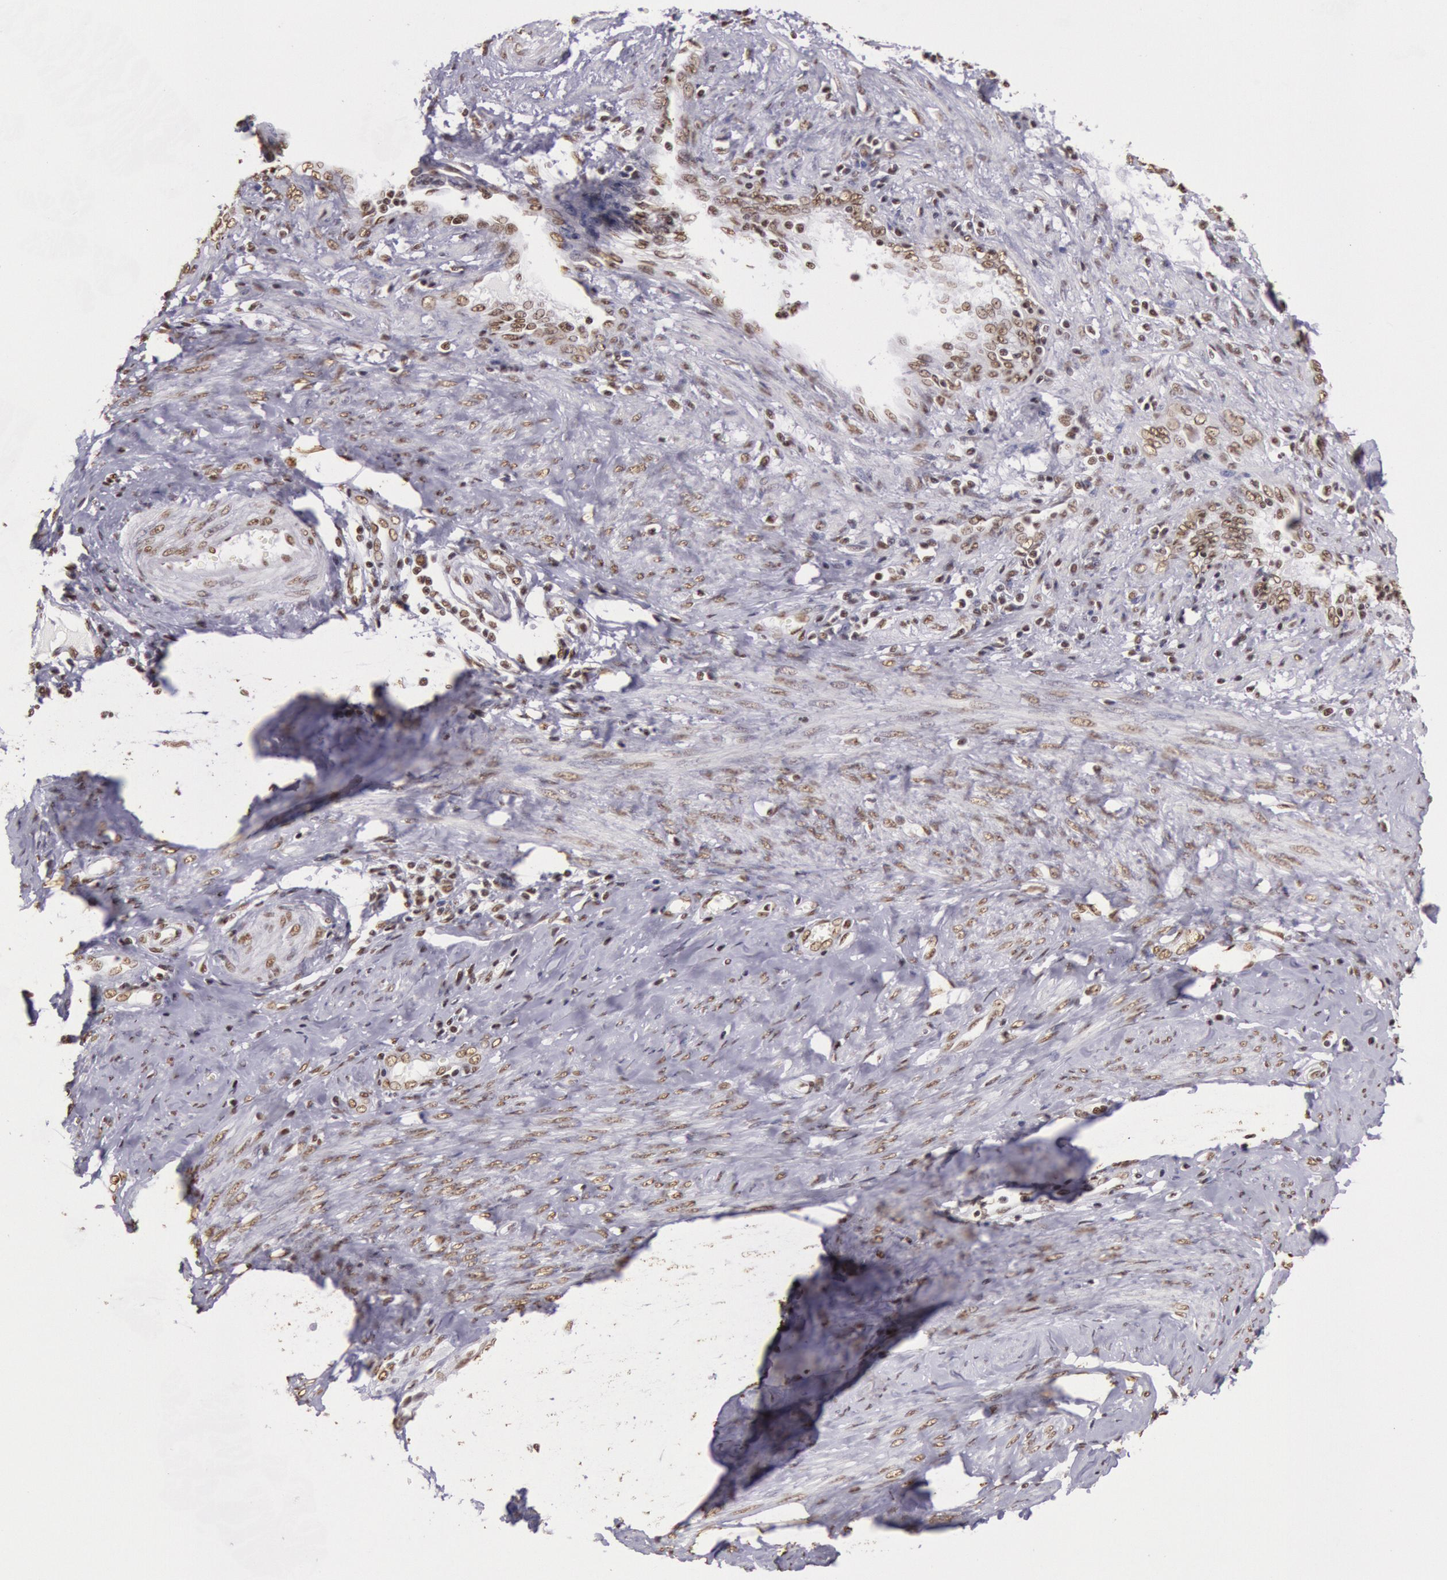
{"staining": {"intensity": "weak", "quantity": ">75%", "location": "nuclear"}, "tissue": "cervical cancer", "cell_type": "Tumor cells", "image_type": "cancer", "snomed": [{"axis": "morphology", "description": "Normal tissue, NOS"}, {"axis": "morphology", "description": "Adenocarcinoma, NOS"}, {"axis": "topography", "description": "Cervix"}], "caption": "Cervical cancer (adenocarcinoma) stained with DAB (3,3'-diaminobenzidine) IHC reveals low levels of weak nuclear positivity in approximately >75% of tumor cells. (DAB (3,3'-diaminobenzidine) IHC with brightfield microscopy, high magnification).", "gene": "HNRNPH2", "patient": {"sex": "female", "age": 34}}